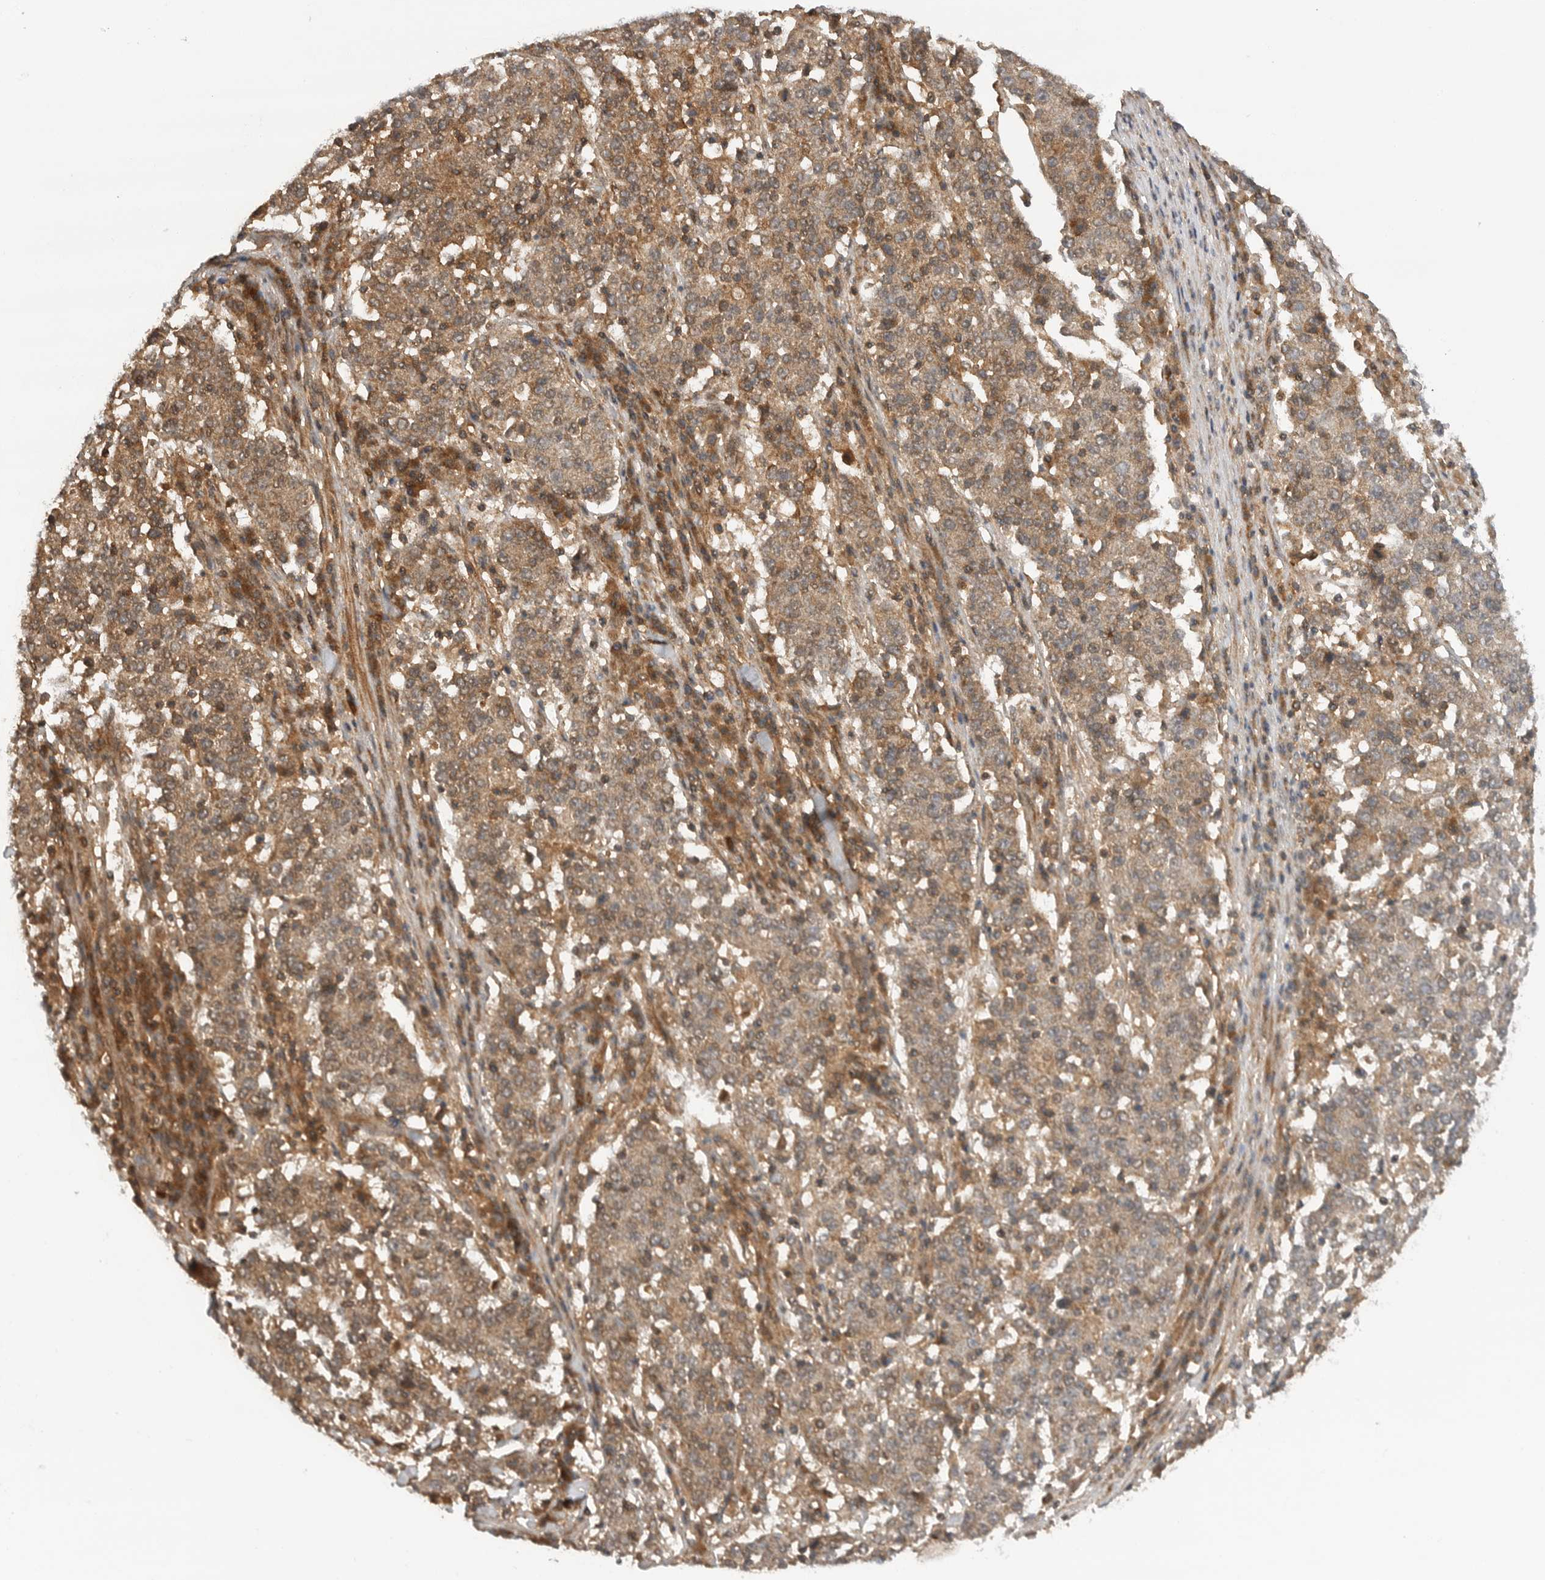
{"staining": {"intensity": "moderate", "quantity": ">75%", "location": "cytoplasmic/membranous"}, "tissue": "stomach cancer", "cell_type": "Tumor cells", "image_type": "cancer", "snomed": [{"axis": "morphology", "description": "Adenocarcinoma, NOS"}, {"axis": "topography", "description": "Stomach"}], "caption": "Stomach cancer stained for a protein (brown) displays moderate cytoplasmic/membranous positive expression in about >75% of tumor cells.", "gene": "PRDX4", "patient": {"sex": "male", "age": 59}}